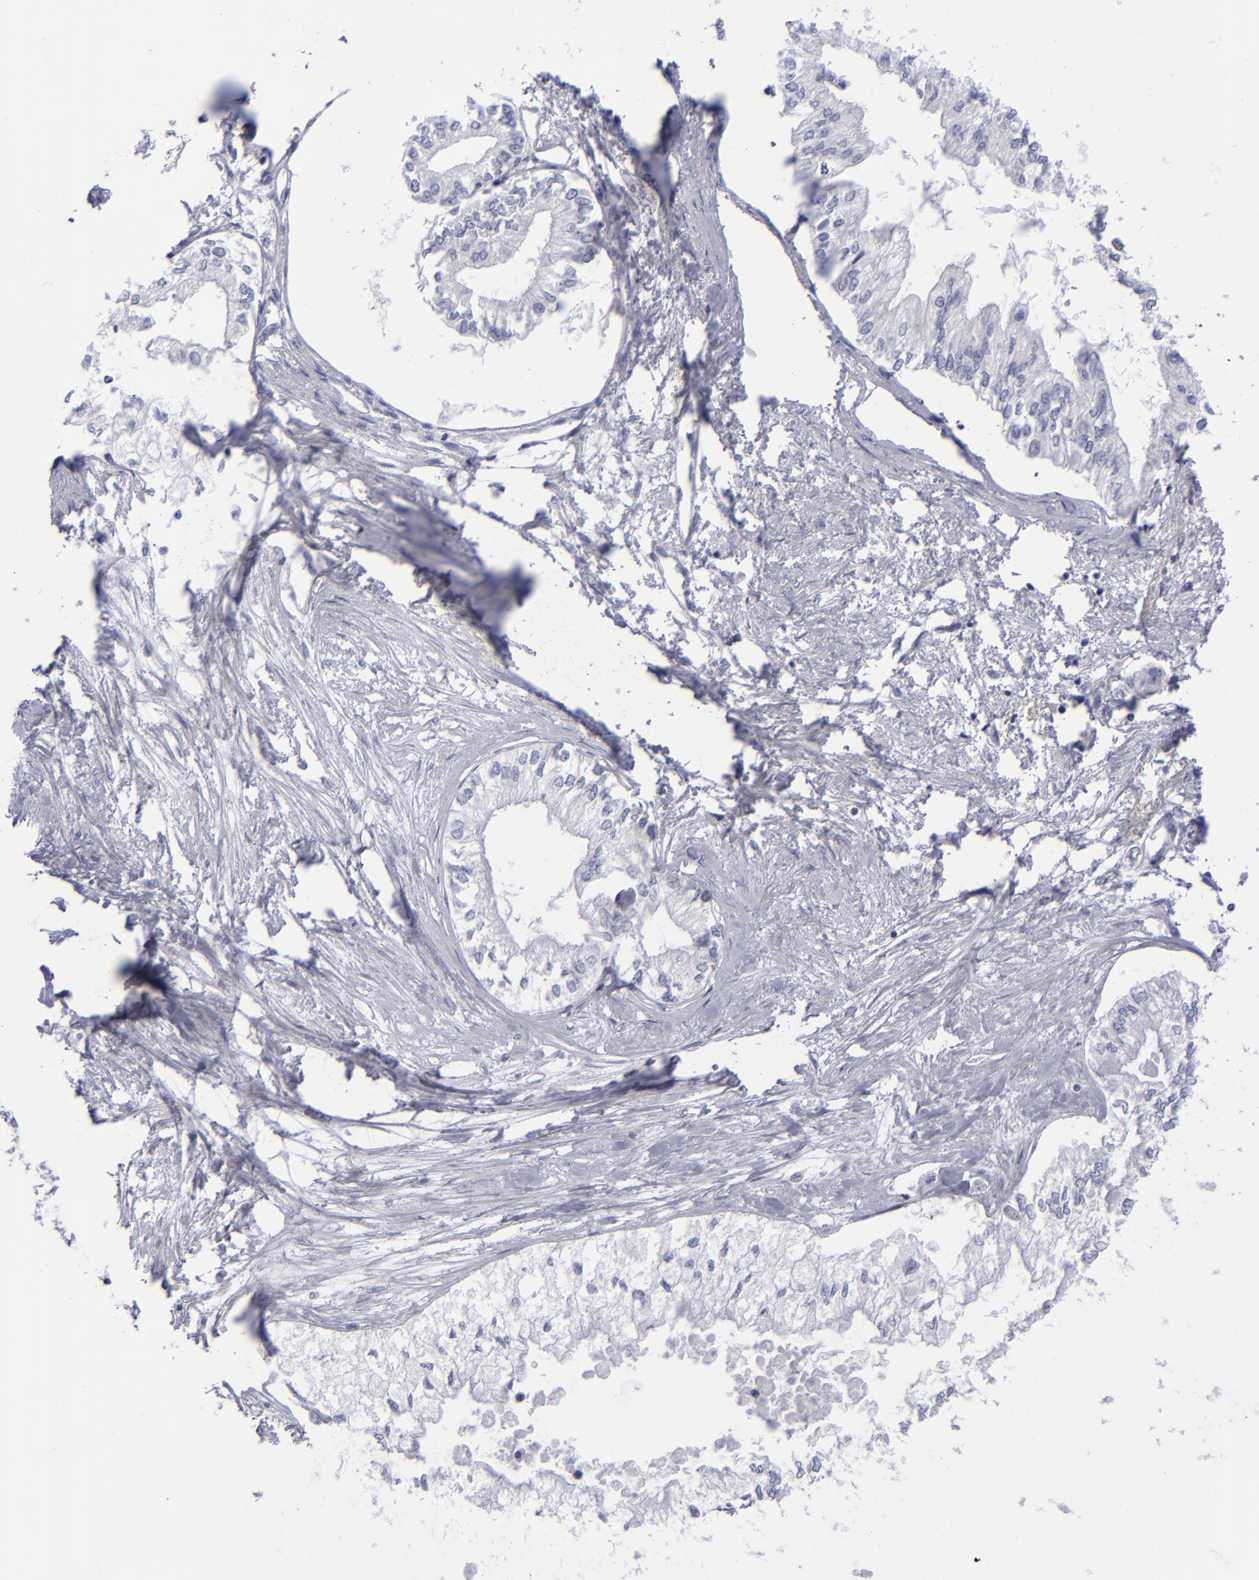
{"staining": {"intensity": "negative", "quantity": "none", "location": "none"}, "tissue": "pancreatic cancer", "cell_type": "Tumor cells", "image_type": "cancer", "snomed": [{"axis": "morphology", "description": "Adenocarcinoma, NOS"}, {"axis": "topography", "description": "Pancreas"}], "caption": "Micrograph shows no significant protein positivity in tumor cells of pancreatic cancer.", "gene": "AURKA", "patient": {"sex": "male", "age": 79}}